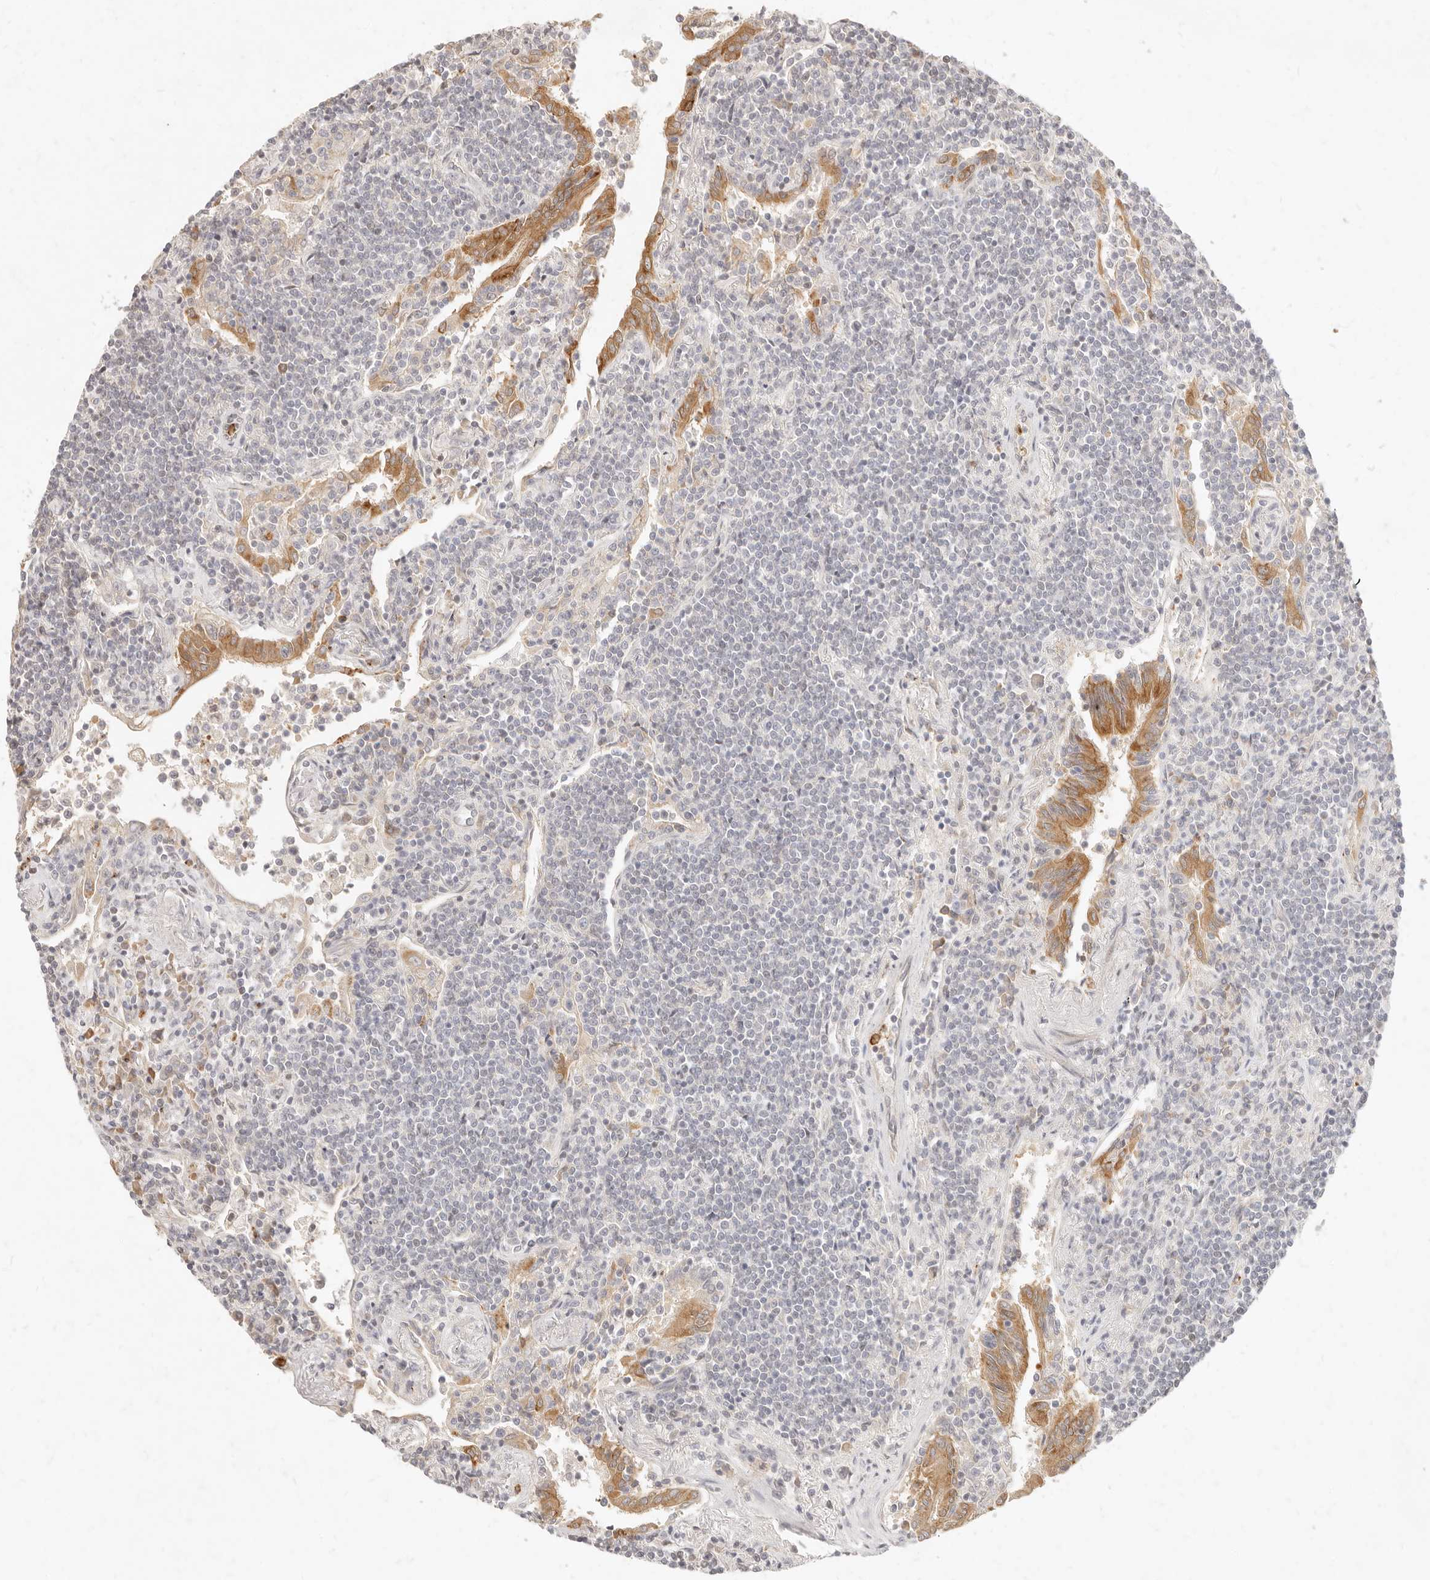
{"staining": {"intensity": "negative", "quantity": "none", "location": "none"}, "tissue": "lymphoma", "cell_type": "Tumor cells", "image_type": "cancer", "snomed": [{"axis": "morphology", "description": "Malignant lymphoma, non-Hodgkin's type, Low grade"}, {"axis": "topography", "description": "Lung"}], "caption": "IHC image of neoplastic tissue: human malignant lymphoma, non-Hodgkin's type (low-grade) stained with DAB displays no significant protein expression in tumor cells.", "gene": "ASCL3", "patient": {"sex": "female", "age": 71}}